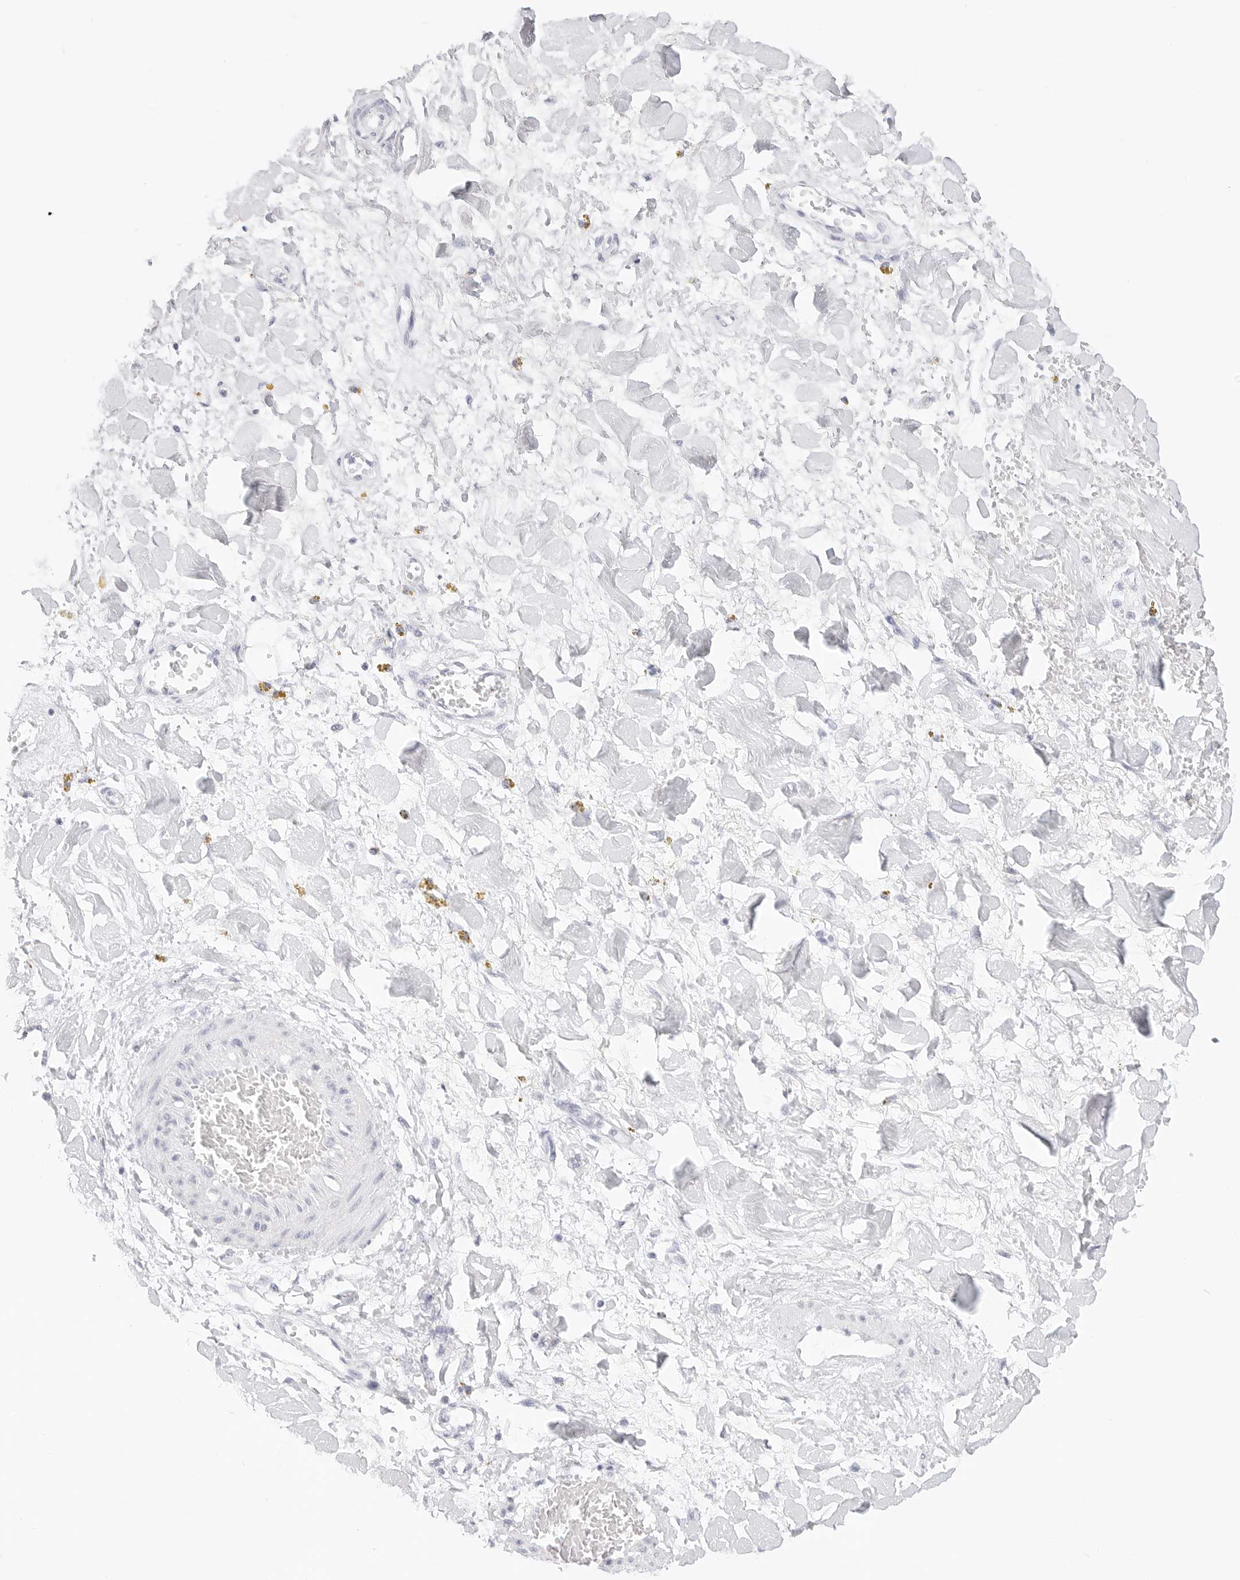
{"staining": {"intensity": "negative", "quantity": "none", "location": "none"}, "tissue": "adipose tissue", "cell_type": "Adipocytes", "image_type": "normal", "snomed": [{"axis": "morphology", "description": "Normal tissue, NOS"}, {"axis": "topography", "description": "Kidney"}, {"axis": "topography", "description": "Peripheral nerve tissue"}], "caption": "Protein analysis of normal adipose tissue displays no significant positivity in adipocytes.", "gene": "TFF2", "patient": {"sex": "male", "age": 7}}